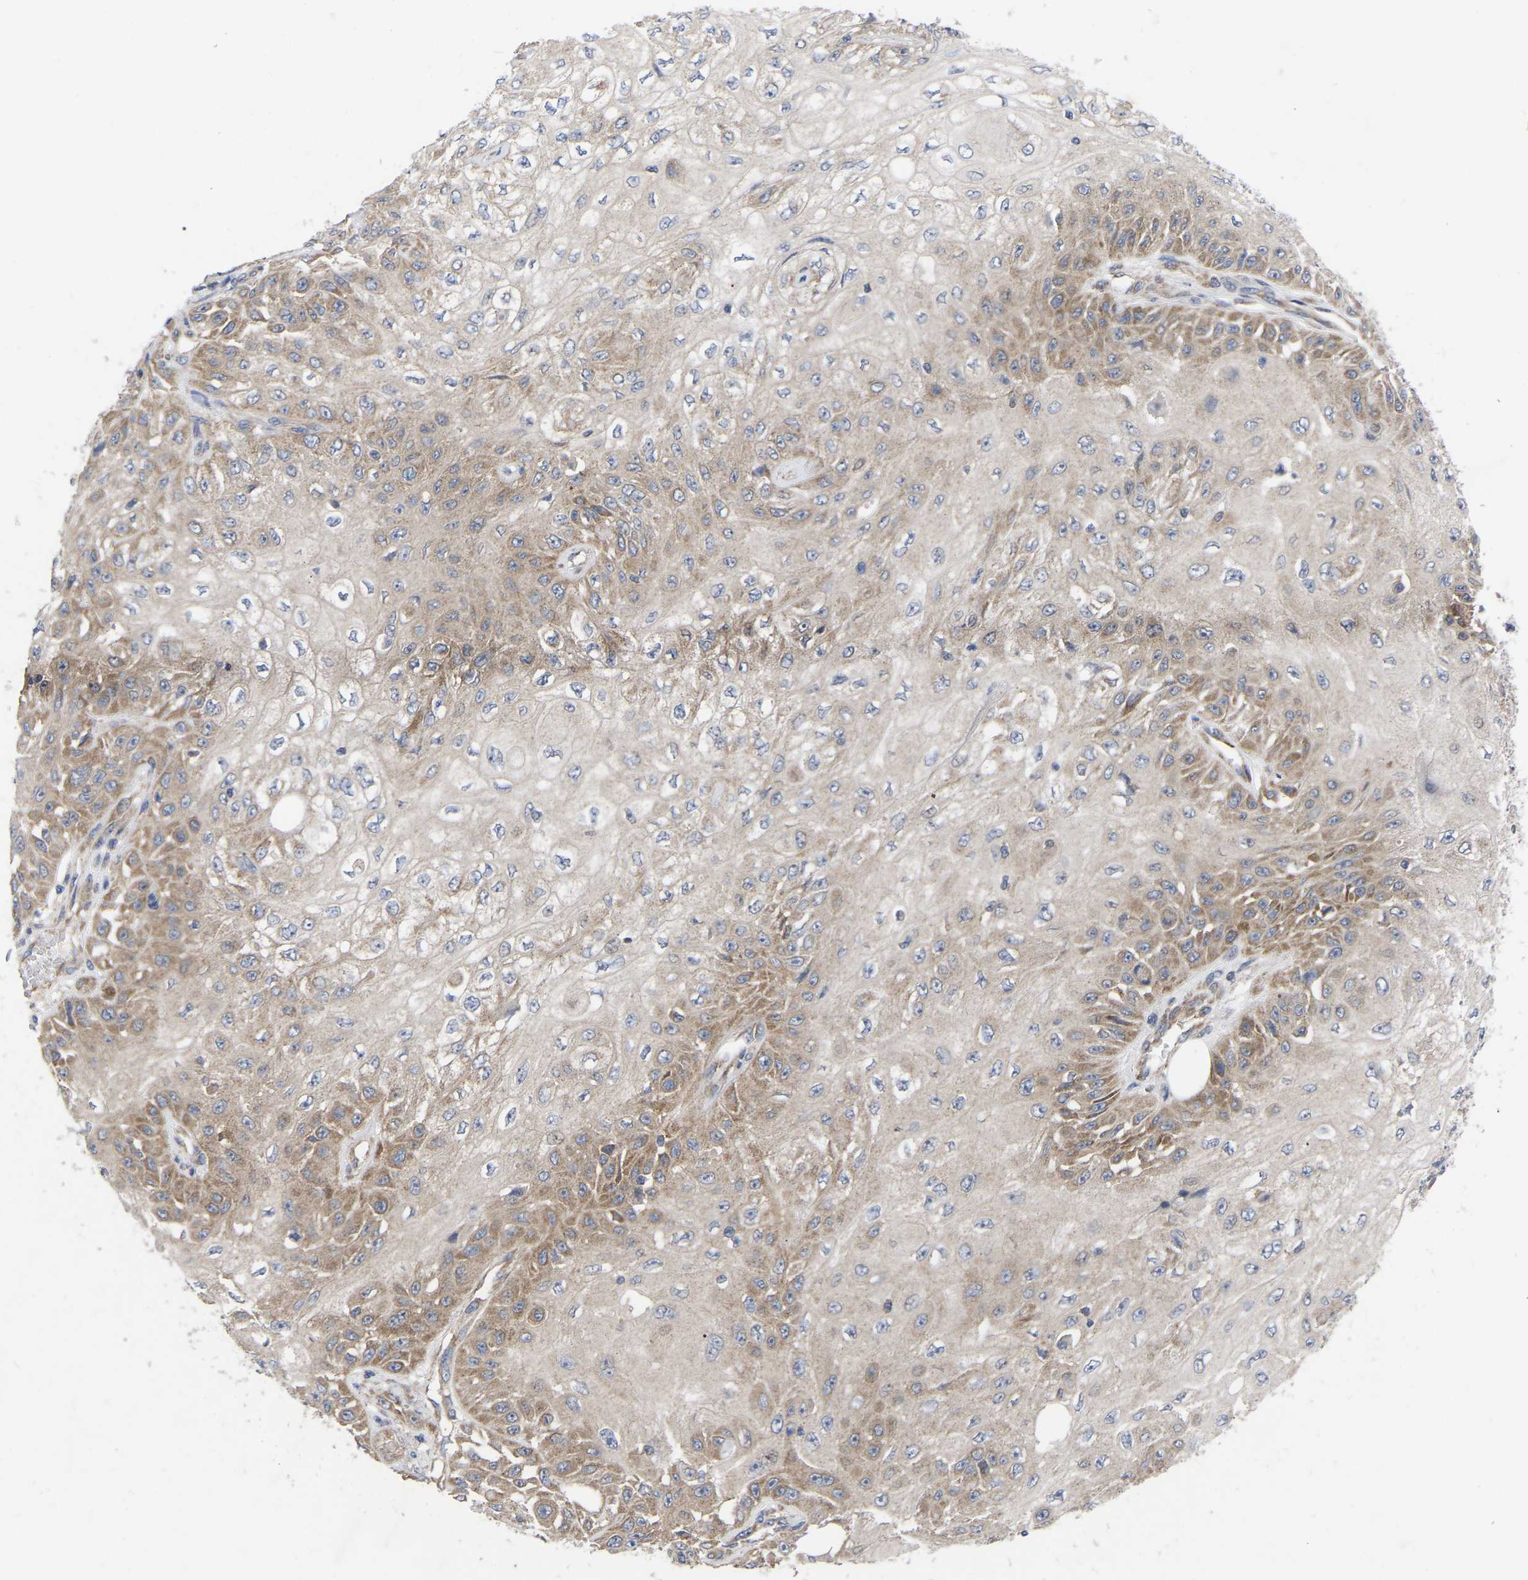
{"staining": {"intensity": "weak", "quantity": "25%-75%", "location": "cytoplasmic/membranous"}, "tissue": "skin cancer", "cell_type": "Tumor cells", "image_type": "cancer", "snomed": [{"axis": "morphology", "description": "Squamous cell carcinoma, NOS"}, {"axis": "morphology", "description": "Squamous cell carcinoma, metastatic, NOS"}, {"axis": "topography", "description": "Skin"}, {"axis": "topography", "description": "Lymph node"}], "caption": "A brown stain shows weak cytoplasmic/membranous expression of a protein in human metastatic squamous cell carcinoma (skin) tumor cells.", "gene": "TCP1", "patient": {"sex": "male", "age": 75}}